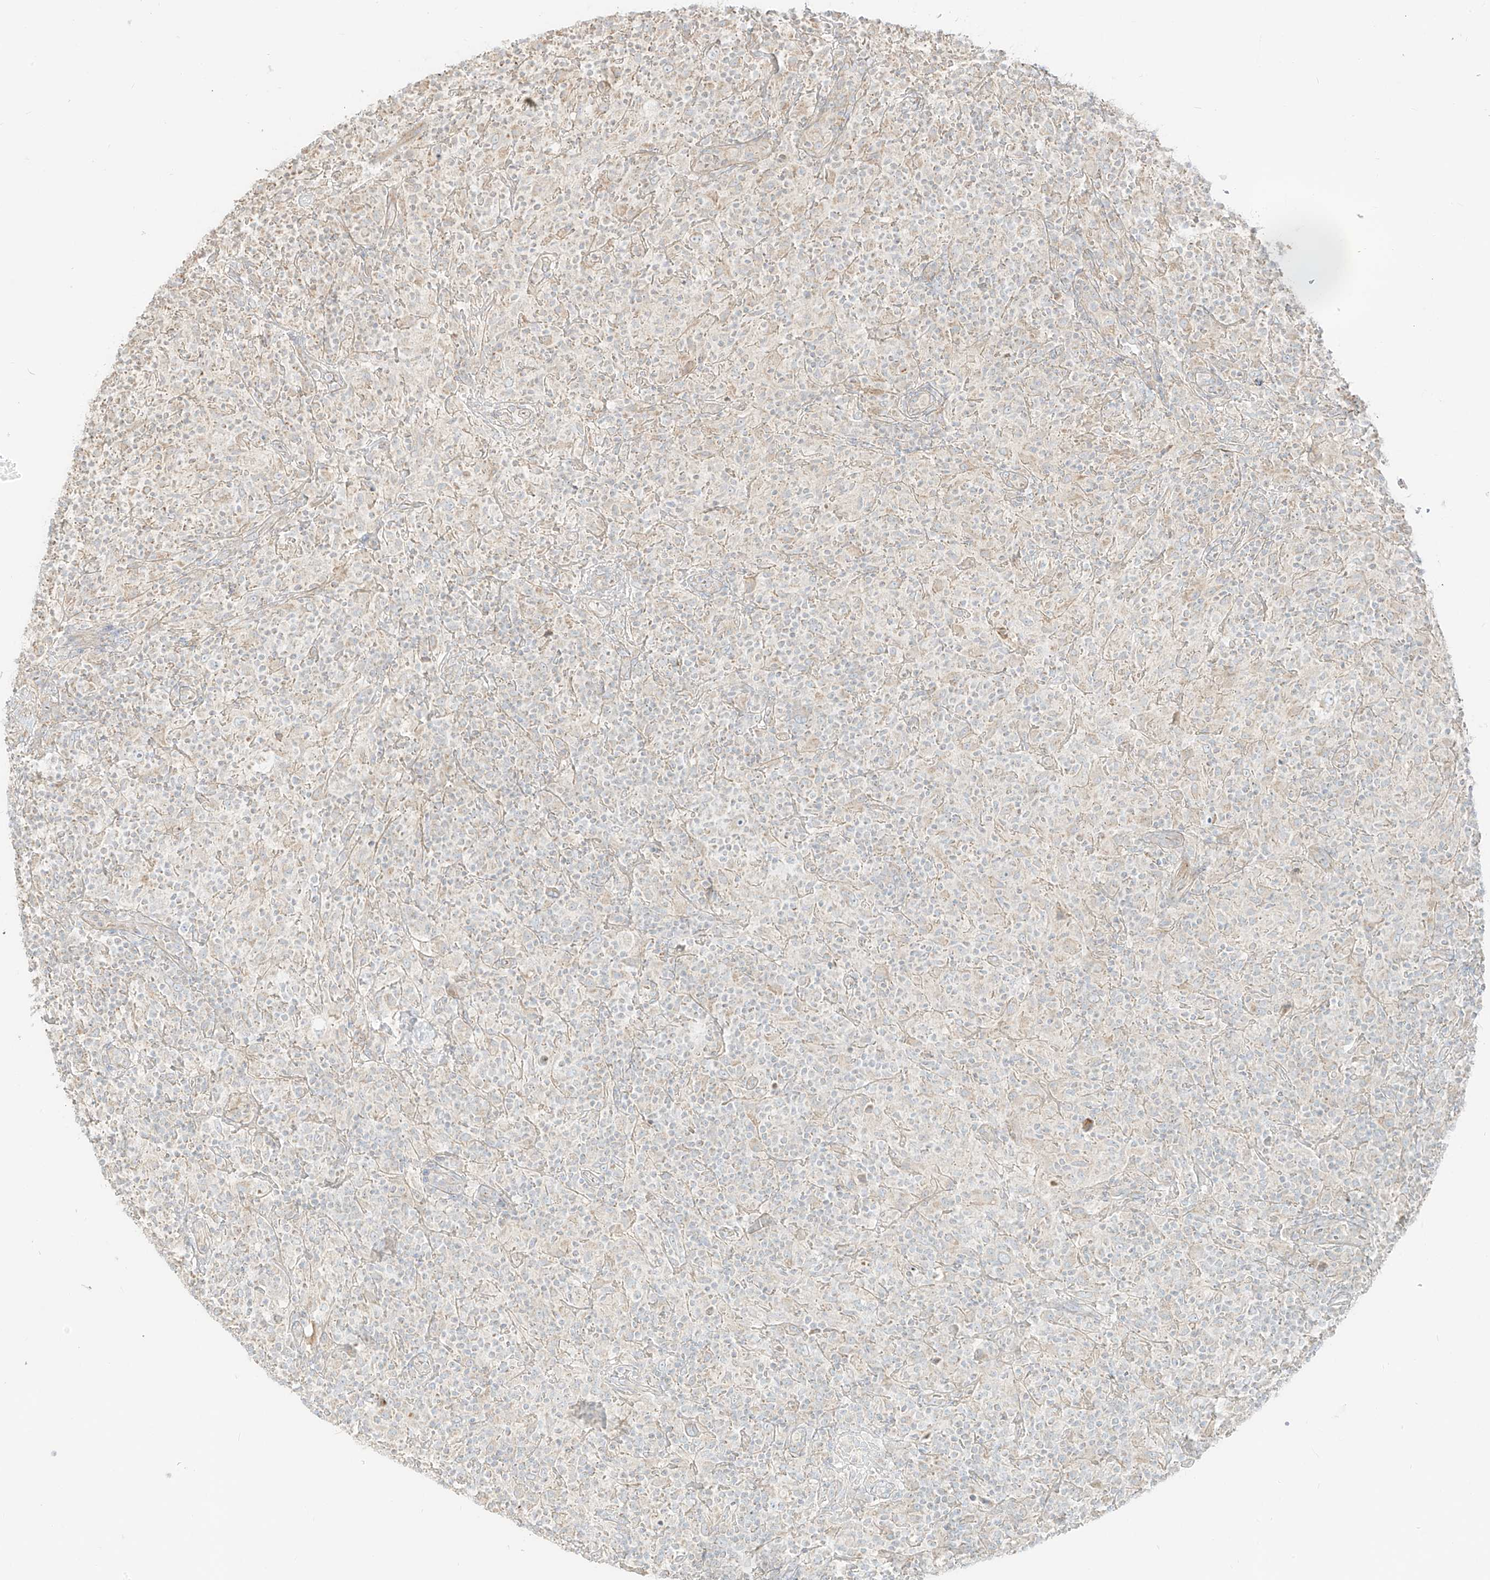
{"staining": {"intensity": "negative", "quantity": "none", "location": "none"}, "tissue": "lymphoma", "cell_type": "Tumor cells", "image_type": "cancer", "snomed": [{"axis": "morphology", "description": "Hodgkin's disease, NOS"}, {"axis": "topography", "description": "Lymph node"}], "caption": "DAB immunohistochemical staining of human lymphoma exhibits no significant staining in tumor cells. (Stains: DAB (3,3'-diaminobenzidine) immunohistochemistry (IHC) with hematoxylin counter stain, Microscopy: brightfield microscopy at high magnification).", "gene": "ZIM3", "patient": {"sex": "male", "age": 70}}